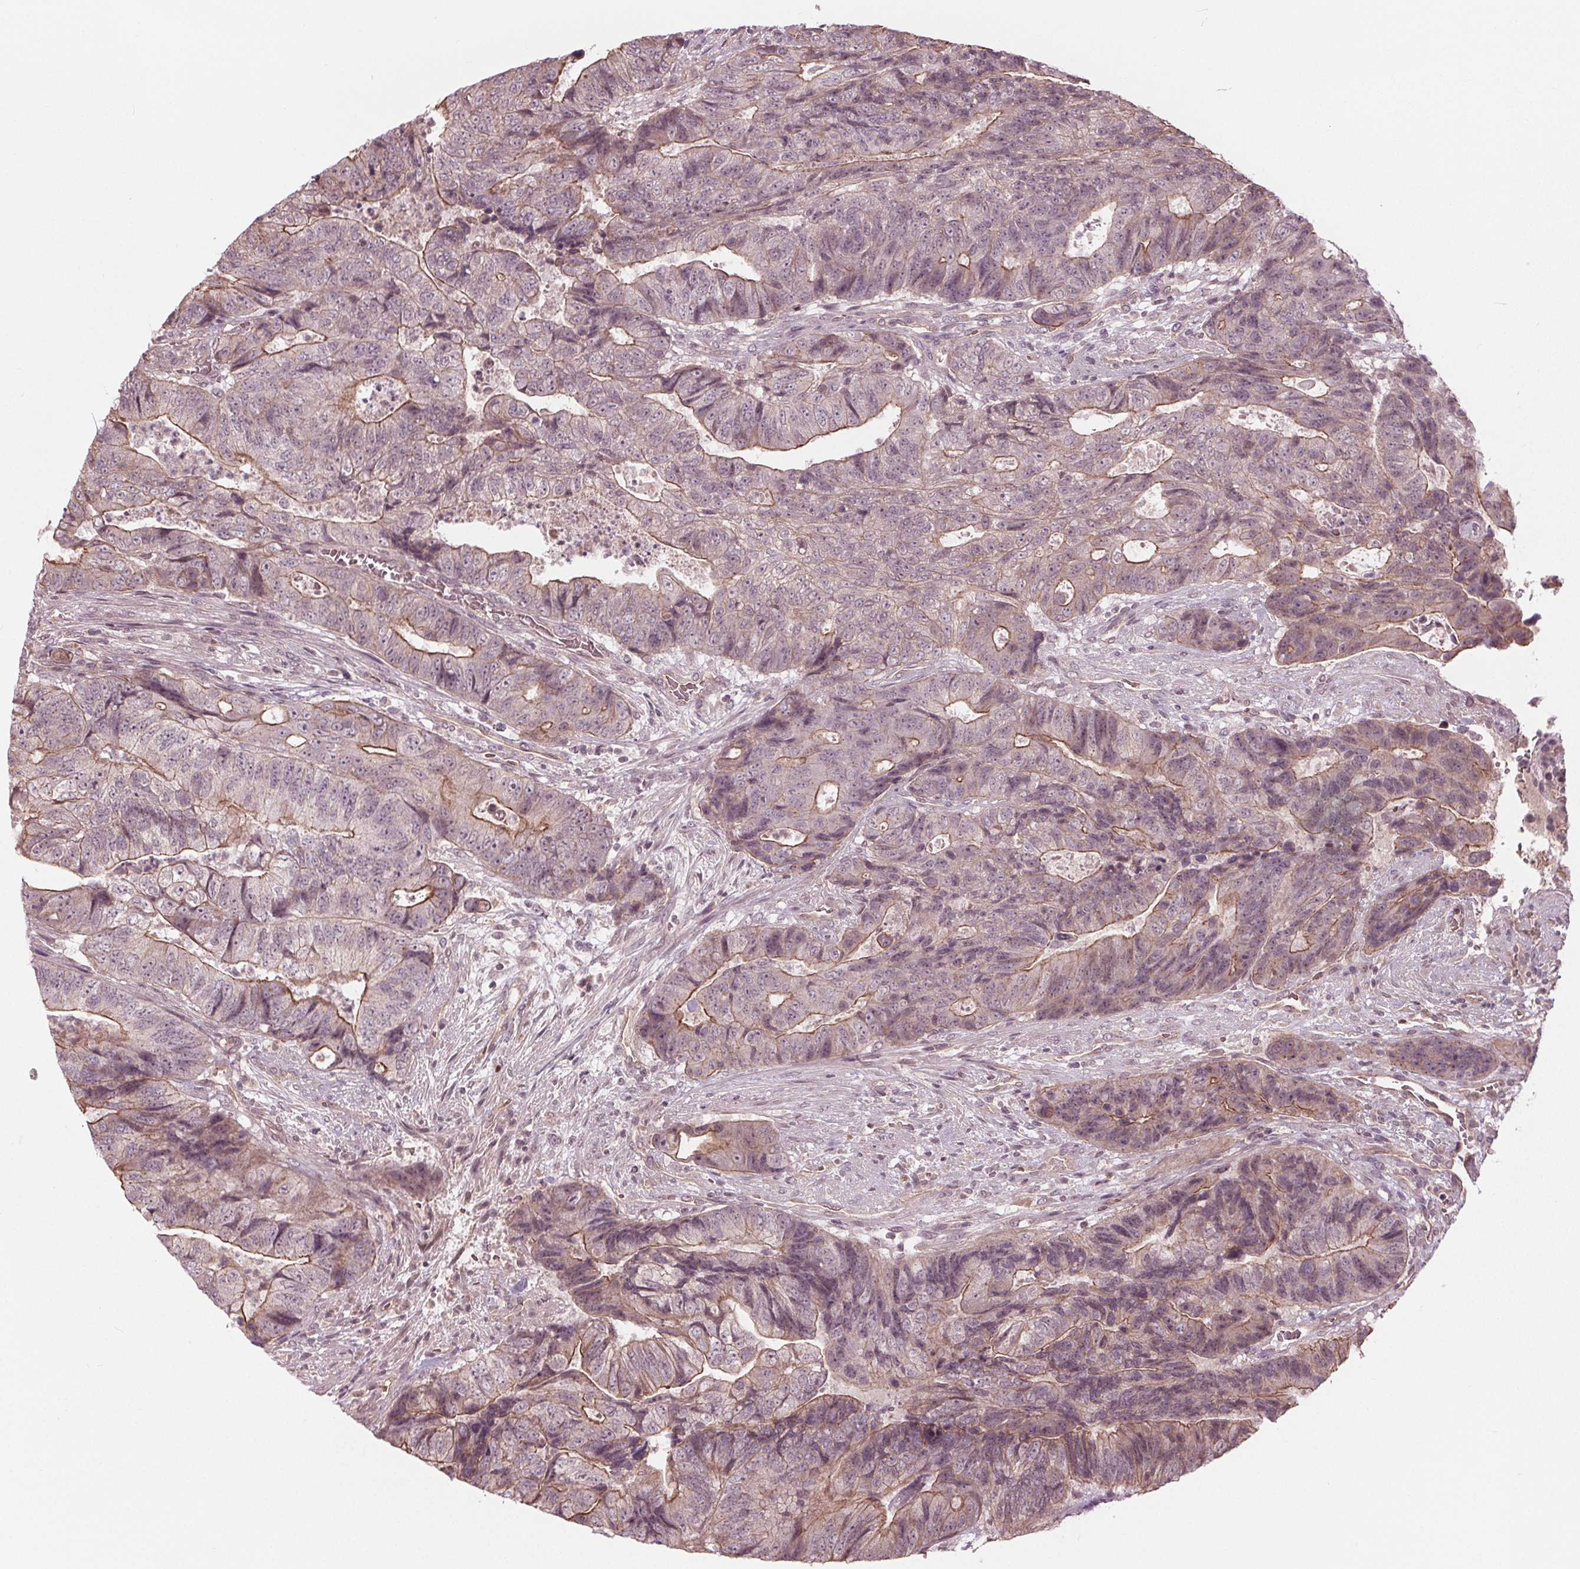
{"staining": {"intensity": "moderate", "quantity": "<25%", "location": "cytoplasmic/membranous"}, "tissue": "colorectal cancer", "cell_type": "Tumor cells", "image_type": "cancer", "snomed": [{"axis": "morphology", "description": "Normal tissue, NOS"}, {"axis": "morphology", "description": "Adenocarcinoma, NOS"}, {"axis": "topography", "description": "Colon"}], "caption": "Immunohistochemical staining of adenocarcinoma (colorectal) shows low levels of moderate cytoplasmic/membranous protein expression in approximately <25% of tumor cells.", "gene": "BTBD1", "patient": {"sex": "female", "age": 48}}